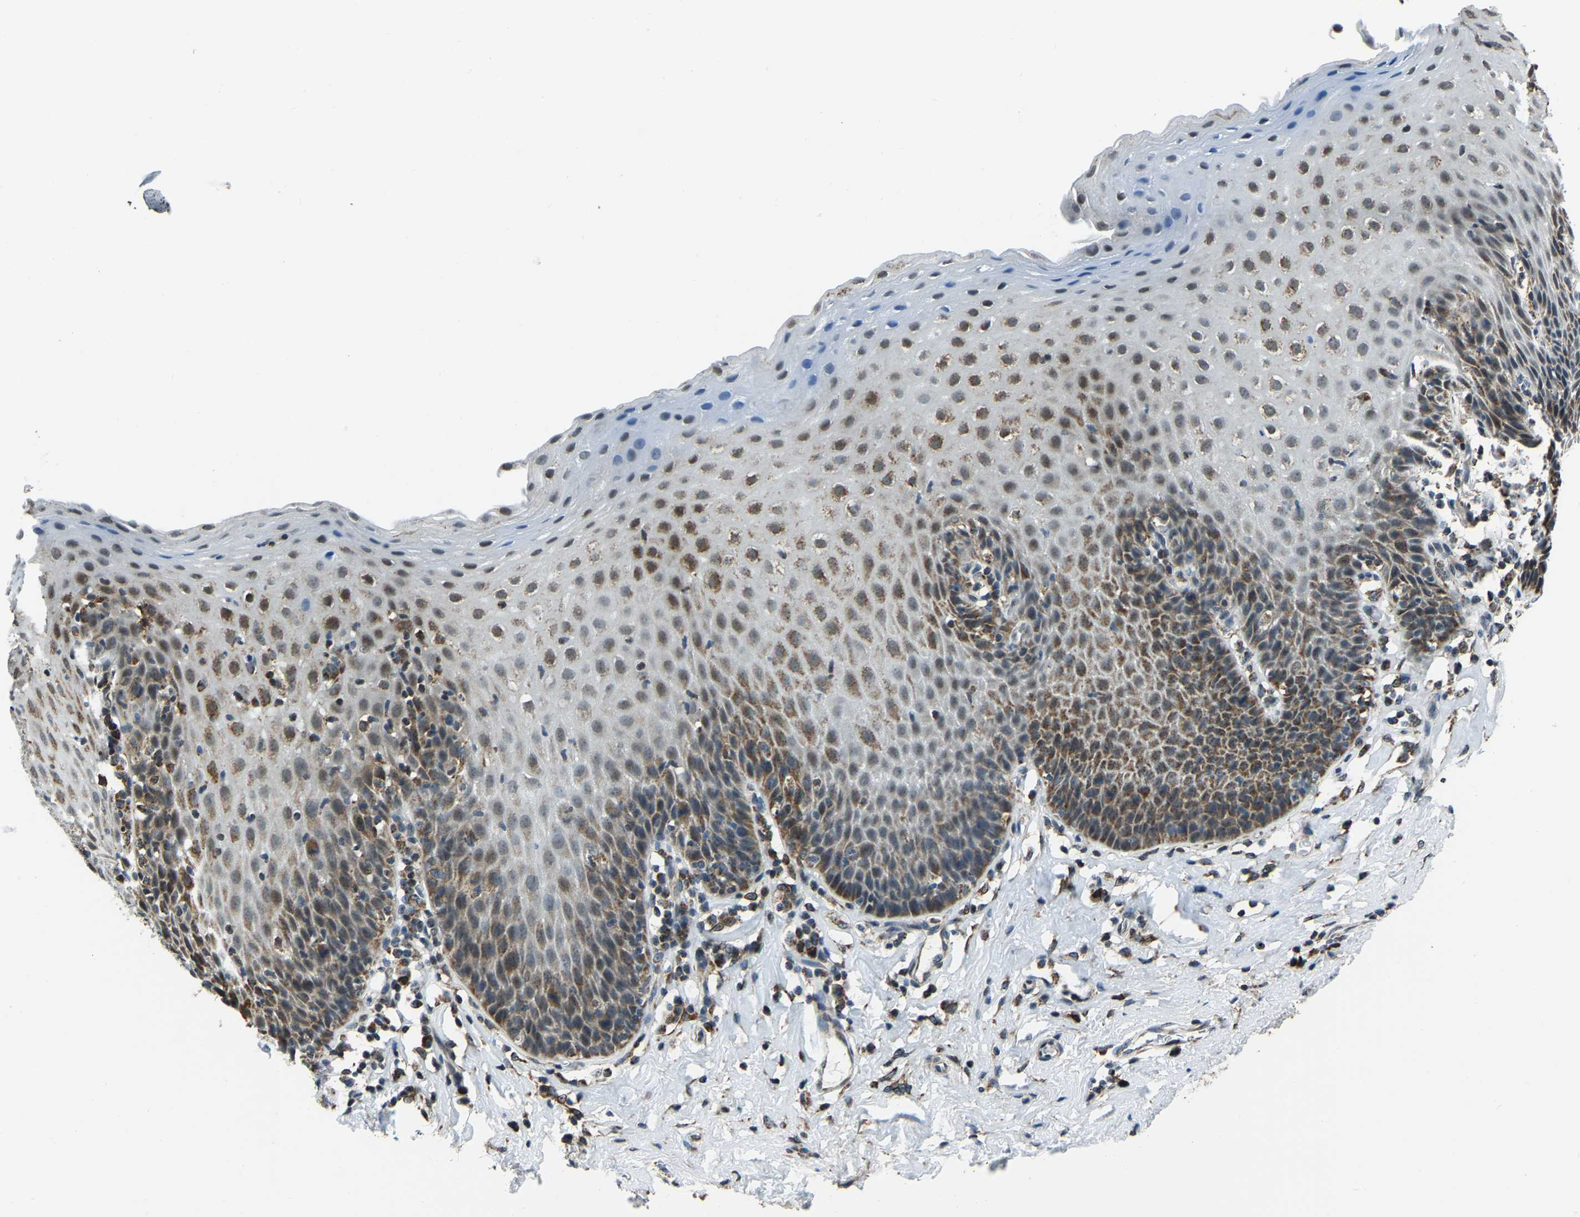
{"staining": {"intensity": "strong", "quantity": "25%-75%", "location": "cytoplasmic/membranous"}, "tissue": "esophagus", "cell_type": "Squamous epithelial cells", "image_type": "normal", "snomed": [{"axis": "morphology", "description": "Normal tissue, NOS"}, {"axis": "topography", "description": "Esophagus"}], "caption": "Protein expression analysis of benign human esophagus reveals strong cytoplasmic/membranous expression in about 25%-75% of squamous epithelial cells. The staining was performed using DAB (3,3'-diaminobenzidine), with brown indicating positive protein expression. Nuclei are stained blue with hematoxylin.", "gene": "RBM33", "patient": {"sex": "female", "age": 61}}